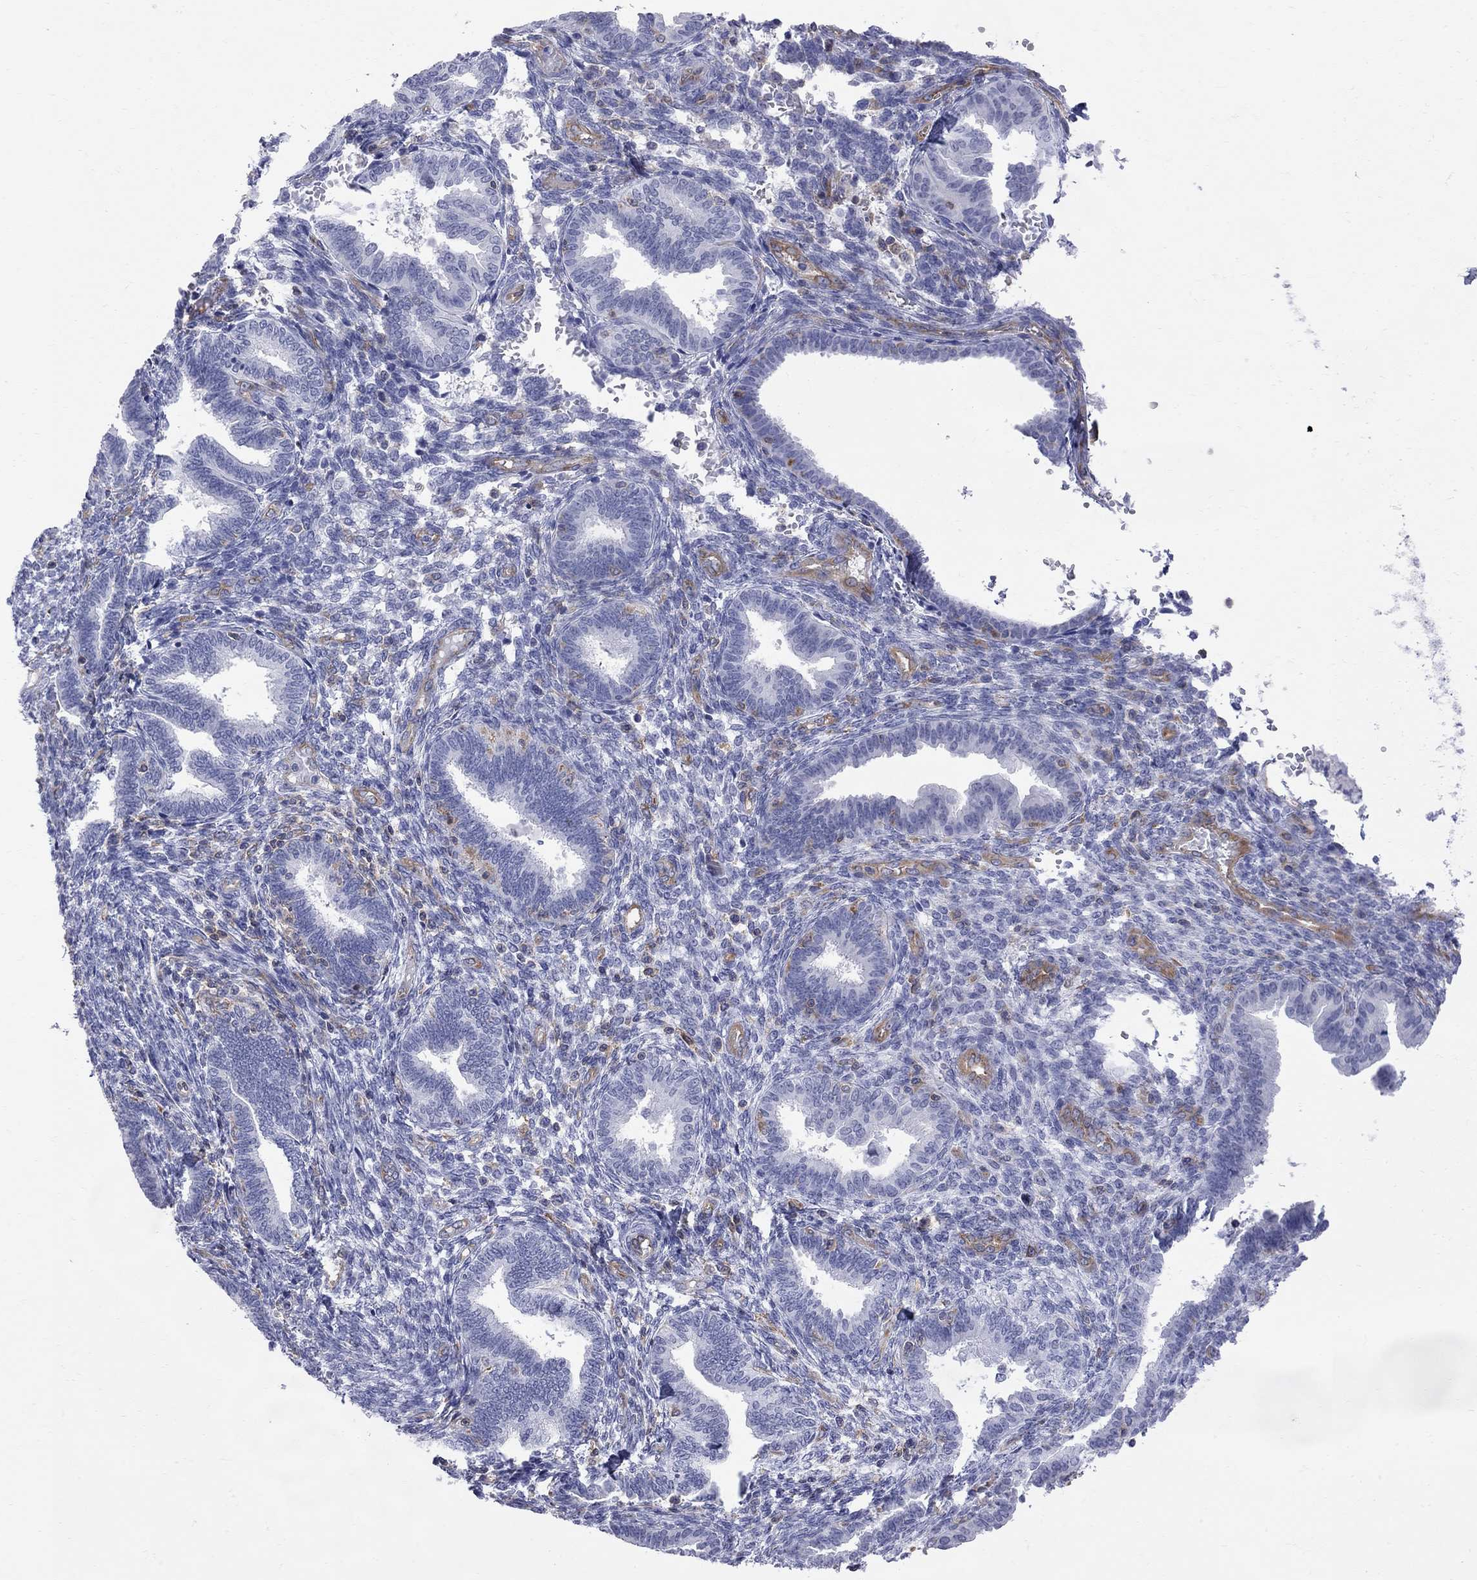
{"staining": {"intensity": "negative", "quantity": "none", "location": "none"}, "tissue": "endometrium", "cell_type": "Cells in endometrial stroma", "image_type": "normal", "snomed": [{"axis": "morphology", "description": "Normal tissue, NOS"}, {"axis": "topography", "description": "Endometrium"}], "caption": "Micrograph shows no protein staining in cells in endometrial stroma of benign endometrium.", "gene": "ABI3", "patient": {"sex": "female", "age": 42}}